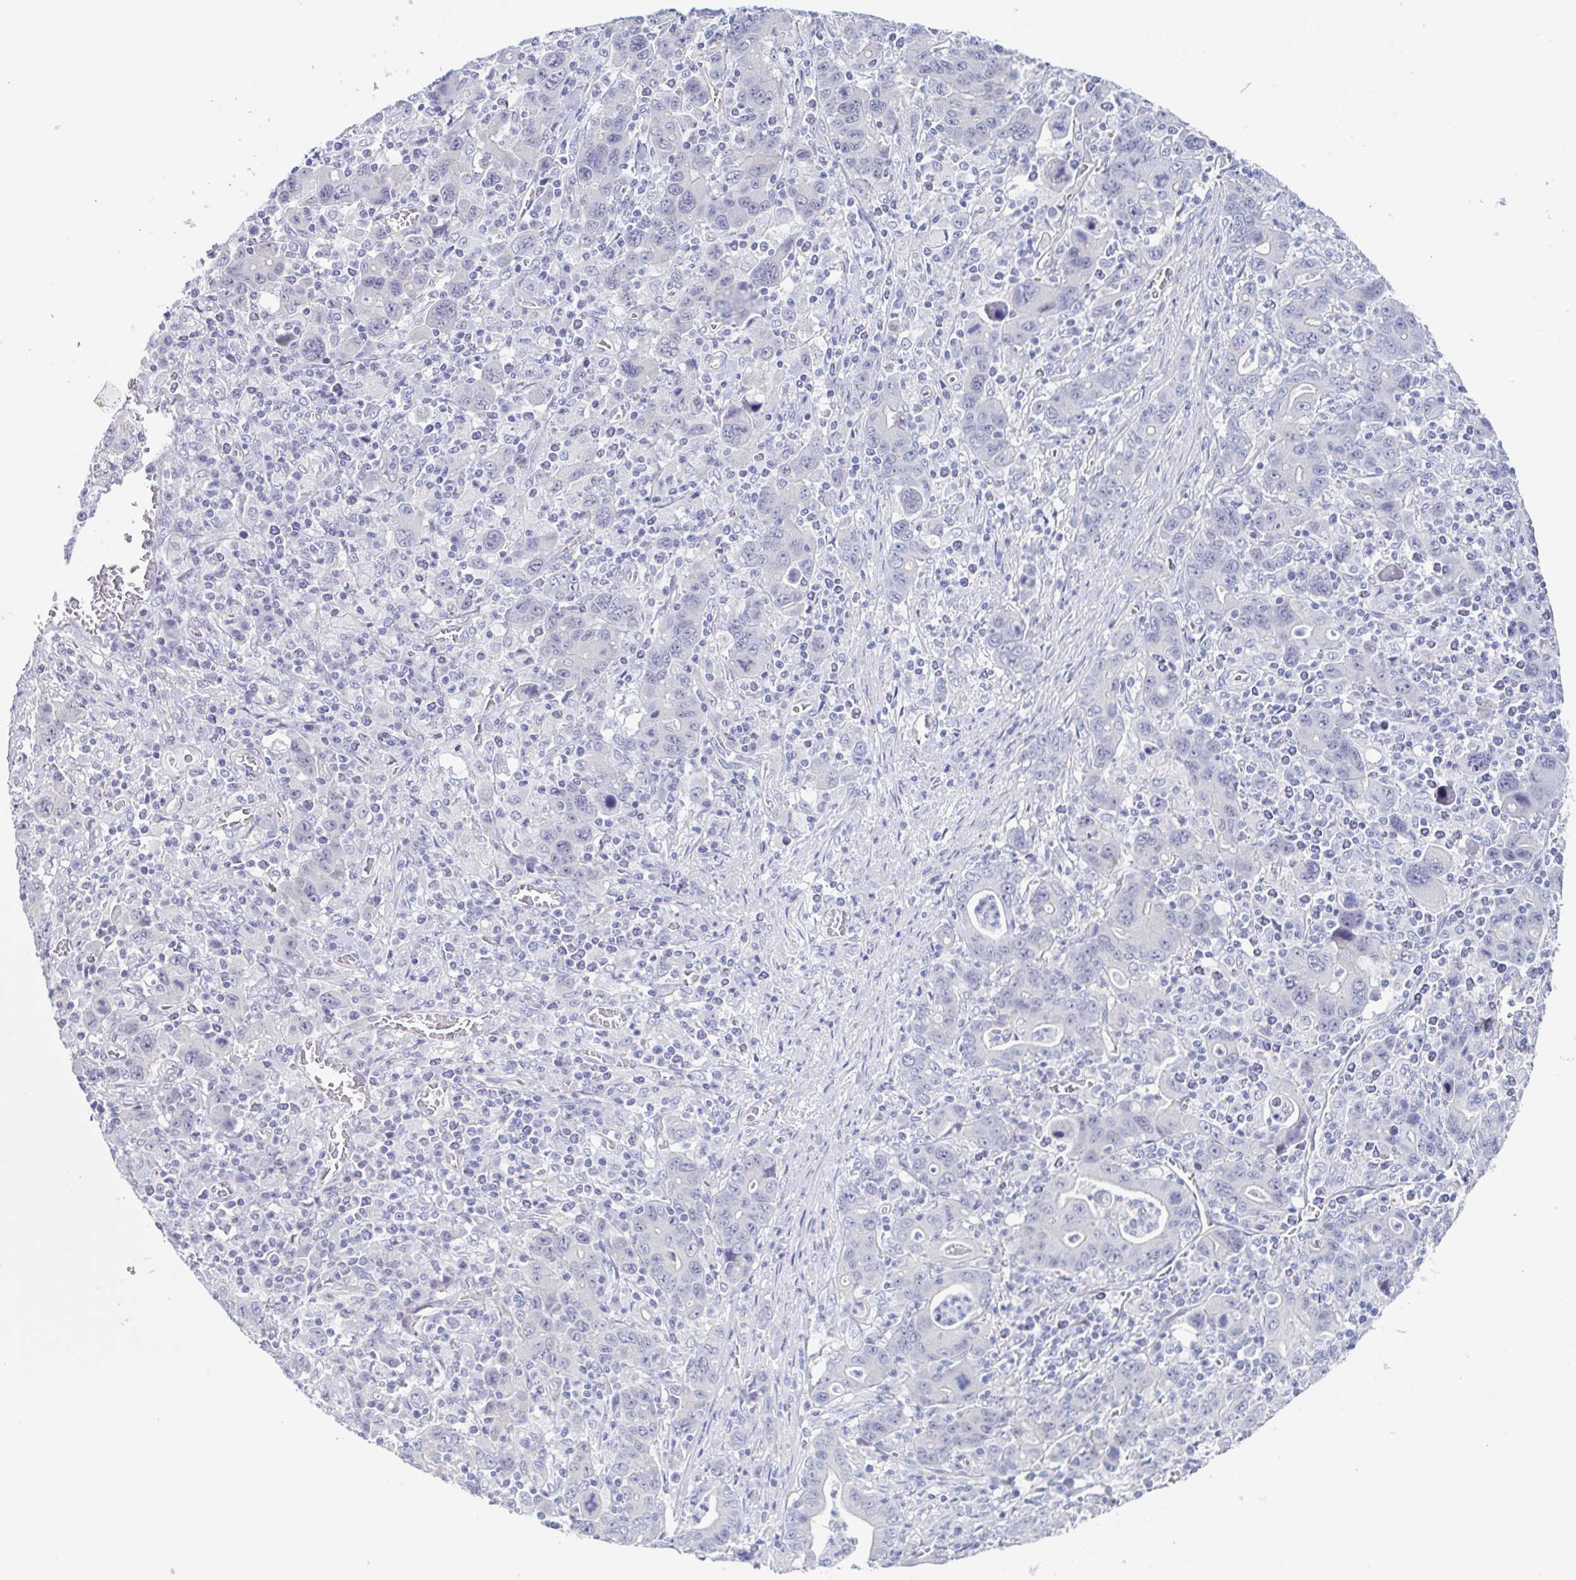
{"staining": {"intensity": "negative", "quantity": "none", "location": "none"}, "tissue": "stomach cancer", "cell_type": "Tumor cells", "image_type": "cancer", "snomed": [{"axis": "morphology", "description": "Adenocarcinoma, NOS"}, {"axis": "topography", "description": "Stomach, upper"}], "caption": "Protein analysis of stomach cancer exhibits no significant positivity in tumor cells. Brightfield microscopy of immunohistochemistry stained with DAB (3,3'-diaminobenzidine) (brown) and hematoxylin (blue), captured at high magnification.", "gene": "TEX12", "patient": {"sex": "male", "age": 69}}